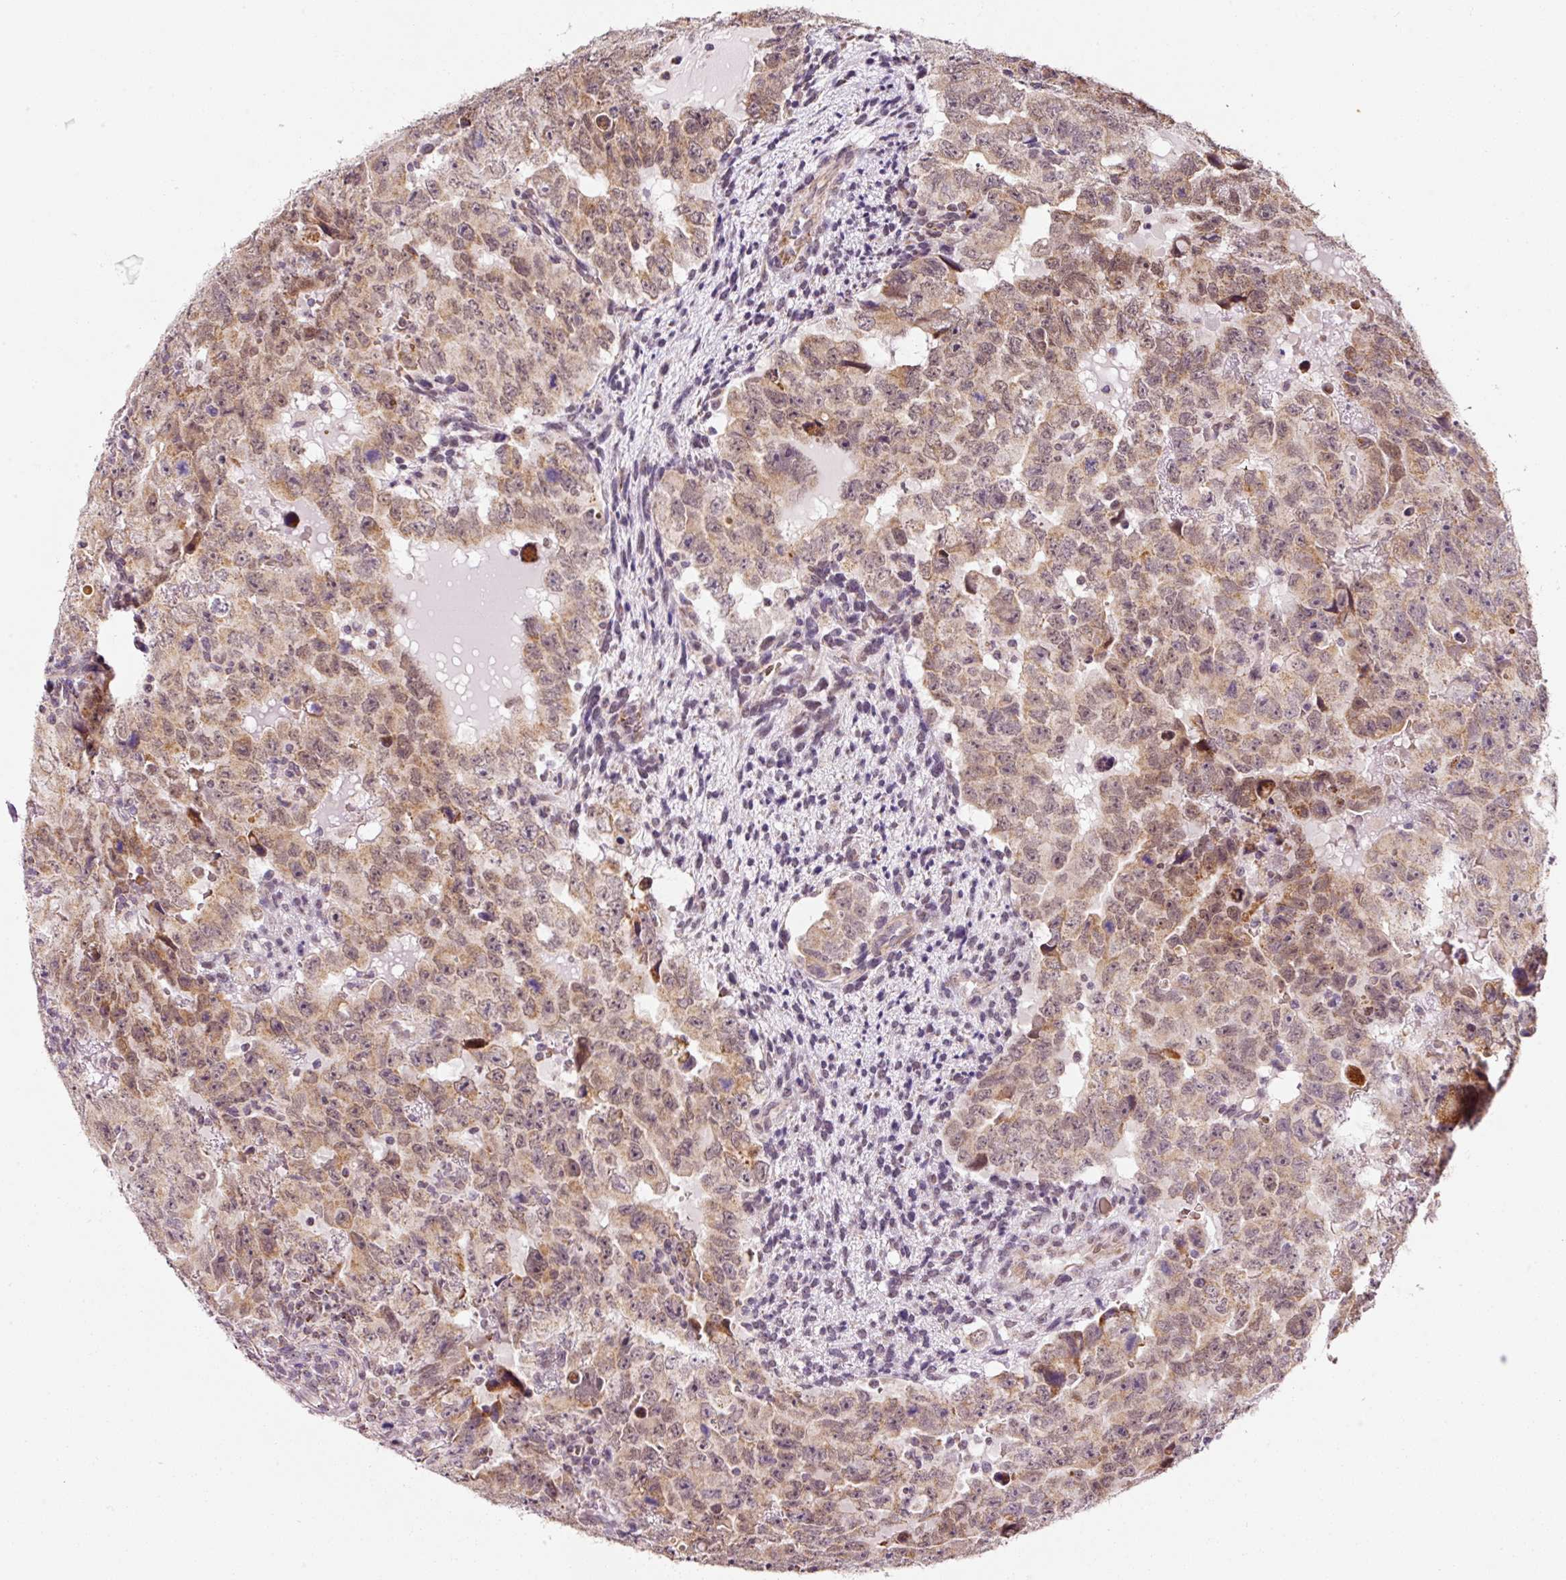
{"staining": {"intensity": "moderate", "quantity": ">75%", "location": "cytoplasmic/membranous,nuclear"}, "tissue": "testis cancer", "cell_type": "Tumor cells", "image_type": "cancer", "snomed": [{"axis": "morphology", "description": "Carcinoma, Embryonal, NOS"}, {"axis": "topography", "description": "Testis"}], "caption": "Protein expression analysis of human embryonal carcinoma (testis) reveals moderate cytoplasmic/membranous and nuclear expression in about >75% of tumor cells.", "gene": "ZNF460", "patient": {"sex": "male", "age": 24}}